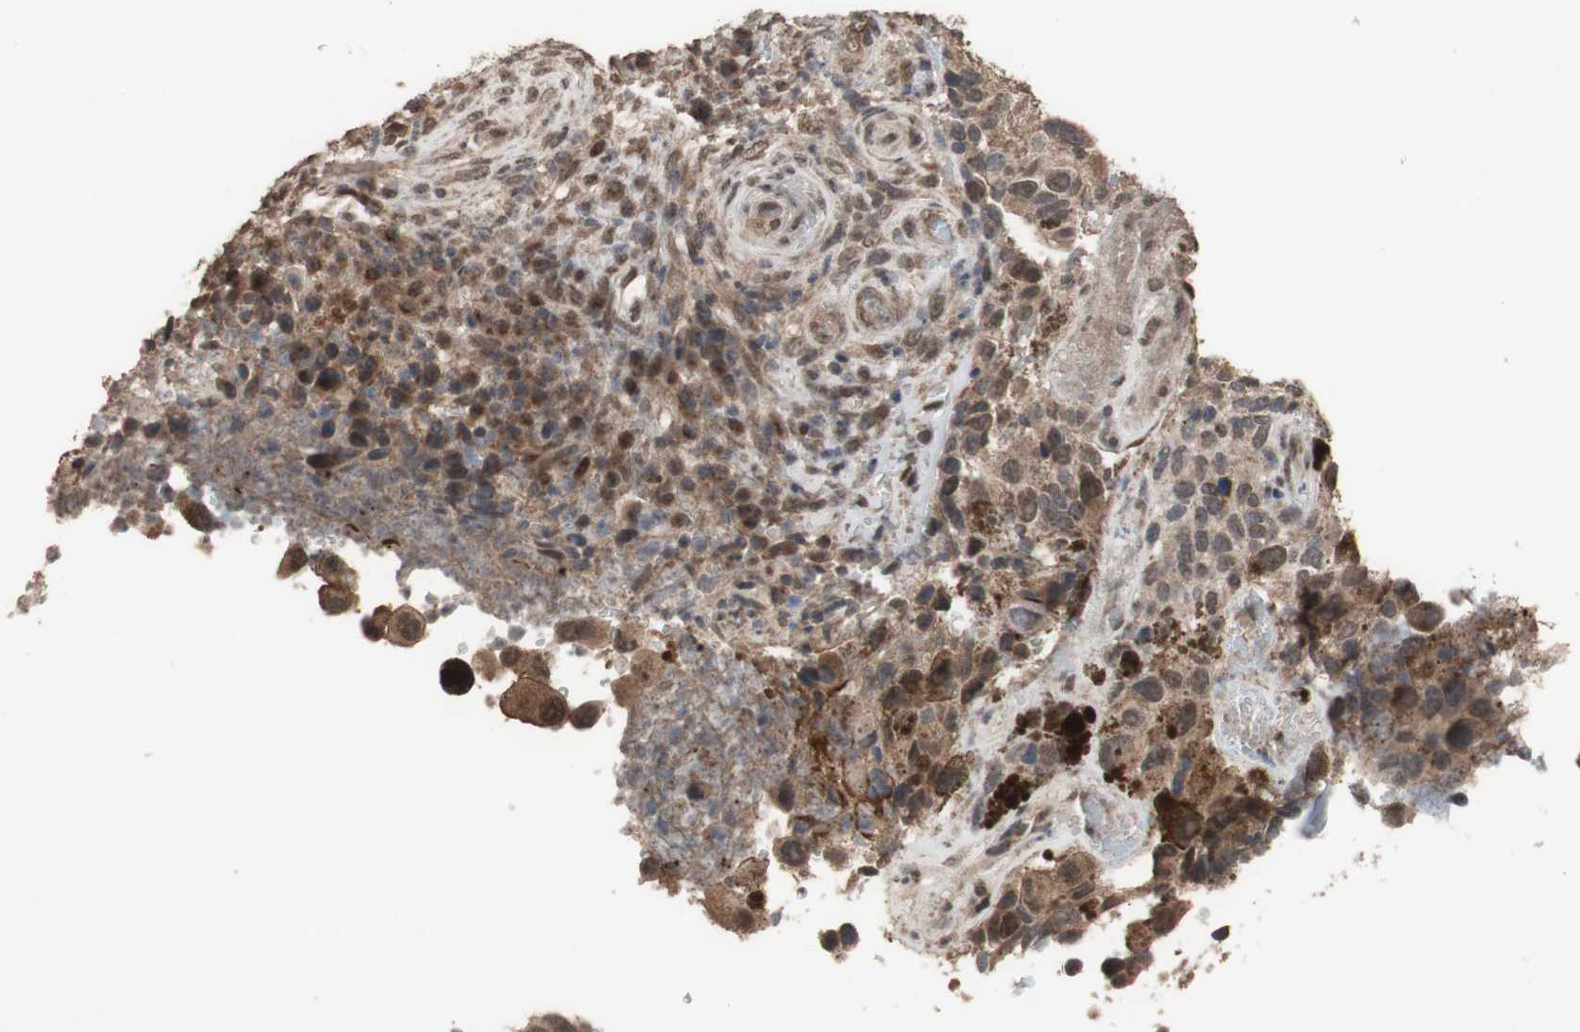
{"staining": {"intensity": "moderate", "quantity": ">75%", "location": "cytoplasmic/membranous,nuclear"}, "tissue": "melanoma", "cell_type": "Tumor cells", "image_type": "cancer", "snomed": [{"axis": "morphology", "description": "Malignant melanoma, NOS"}, {"axis": "topography", "description": "Skin"}], "caption": "Immunohistochemical staining of human melanoma reveals moderate cytoplasmic/membranous and nuclear protein expression in approximately >75% of tumor cells.", "gene": "KANSL1", "patient": {"sex": "female", "age": 73}}